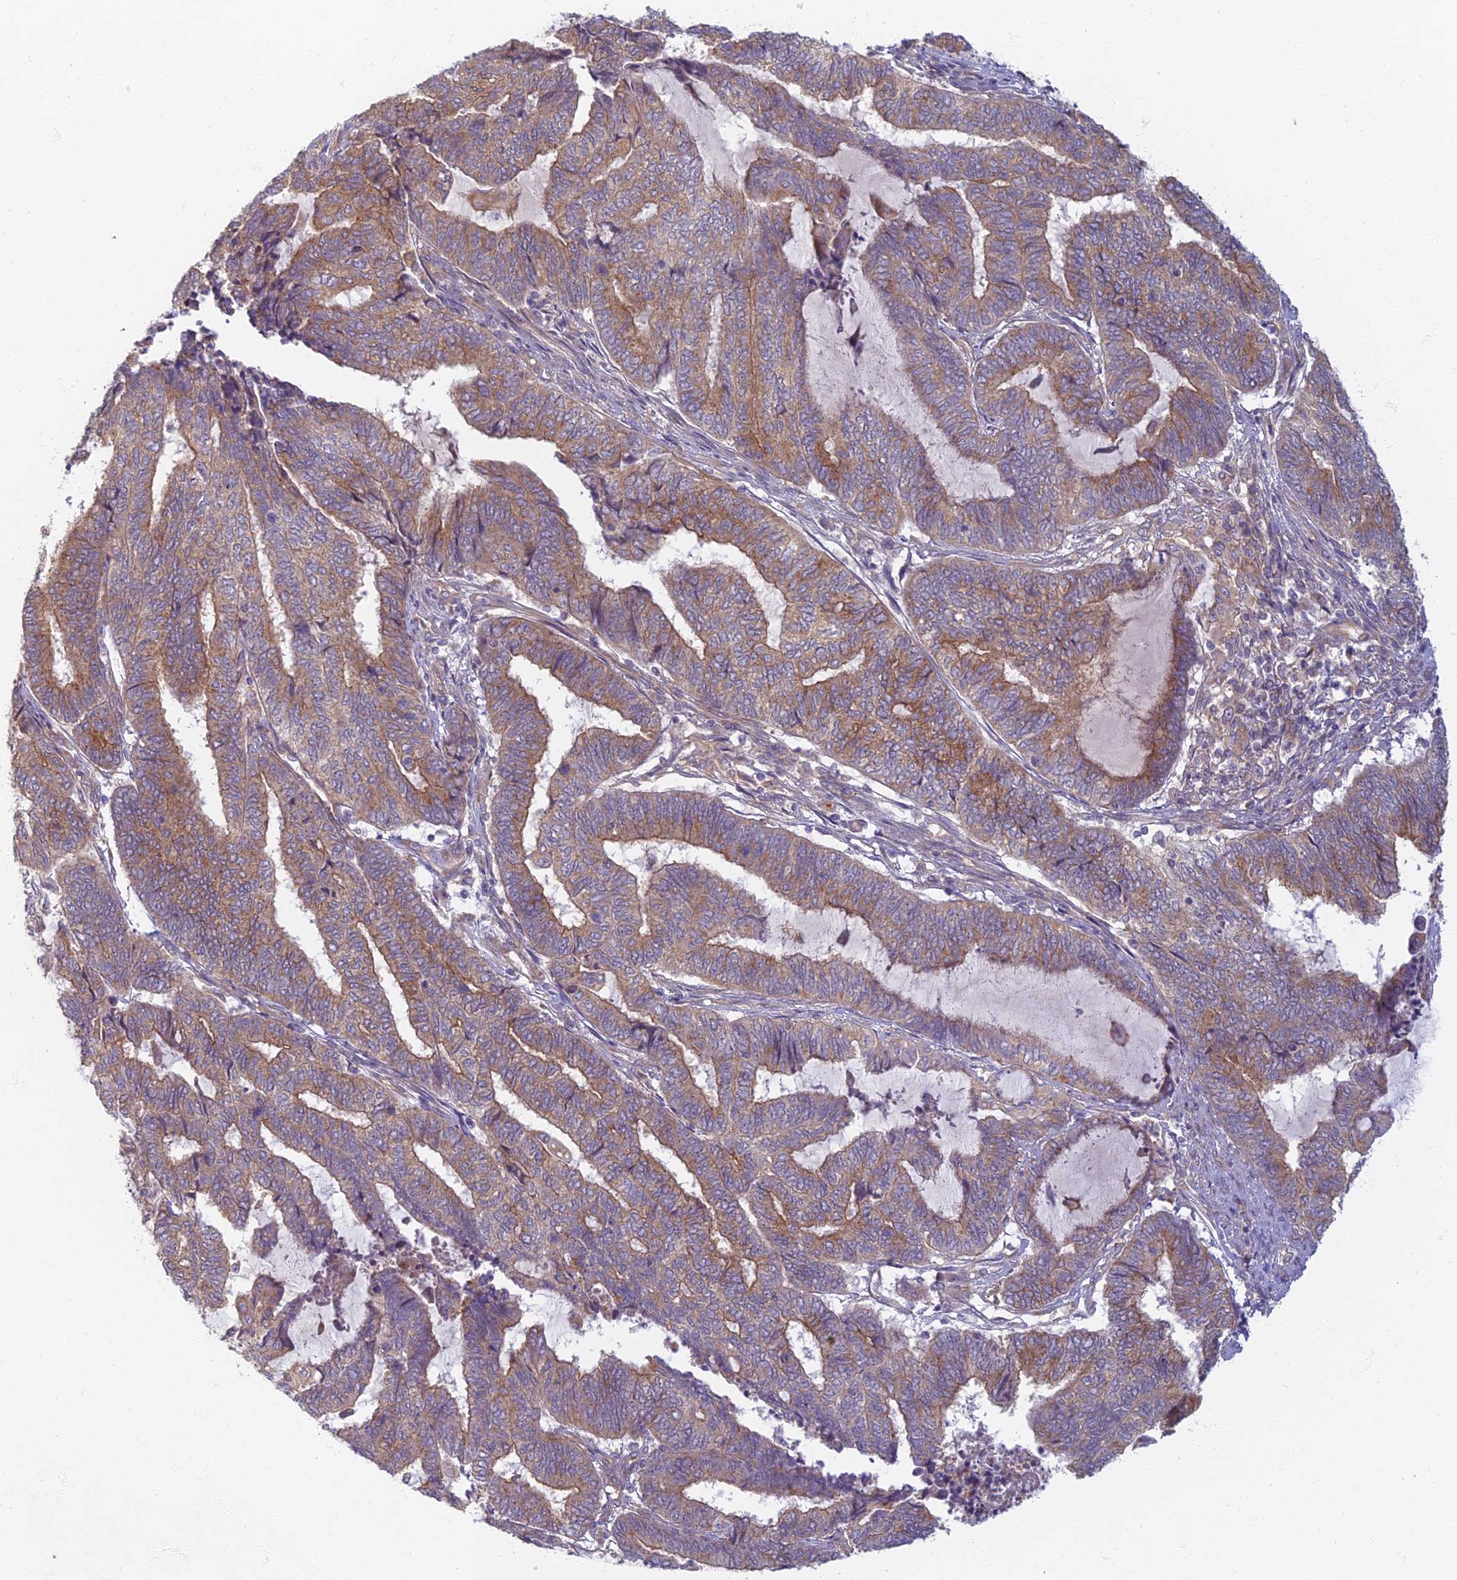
{"staining": {"intensity": "moderate", "quantity": ">75%", "location": "cytoplasmic/membranous"}, "tissue": "endometrial cancer", "cell_type": "Tumor cells", "image_type": "cancer", "snomed": [{"axis": "morphology", "description": "Adenocarcinoma, NOS"}, {"axis": "topography", "description": "Uterus"}, {"axis": "topography", "description": "Endometrium"}], "caption": "Brown immunohistochemical staining in endometrial adenocarcinoma exhibits moderate cytoplasmic/membranous expression in approximately >75% of tumor cells.", "gene": "PROX2", "patient": {"sex": "female", "age": 70}}